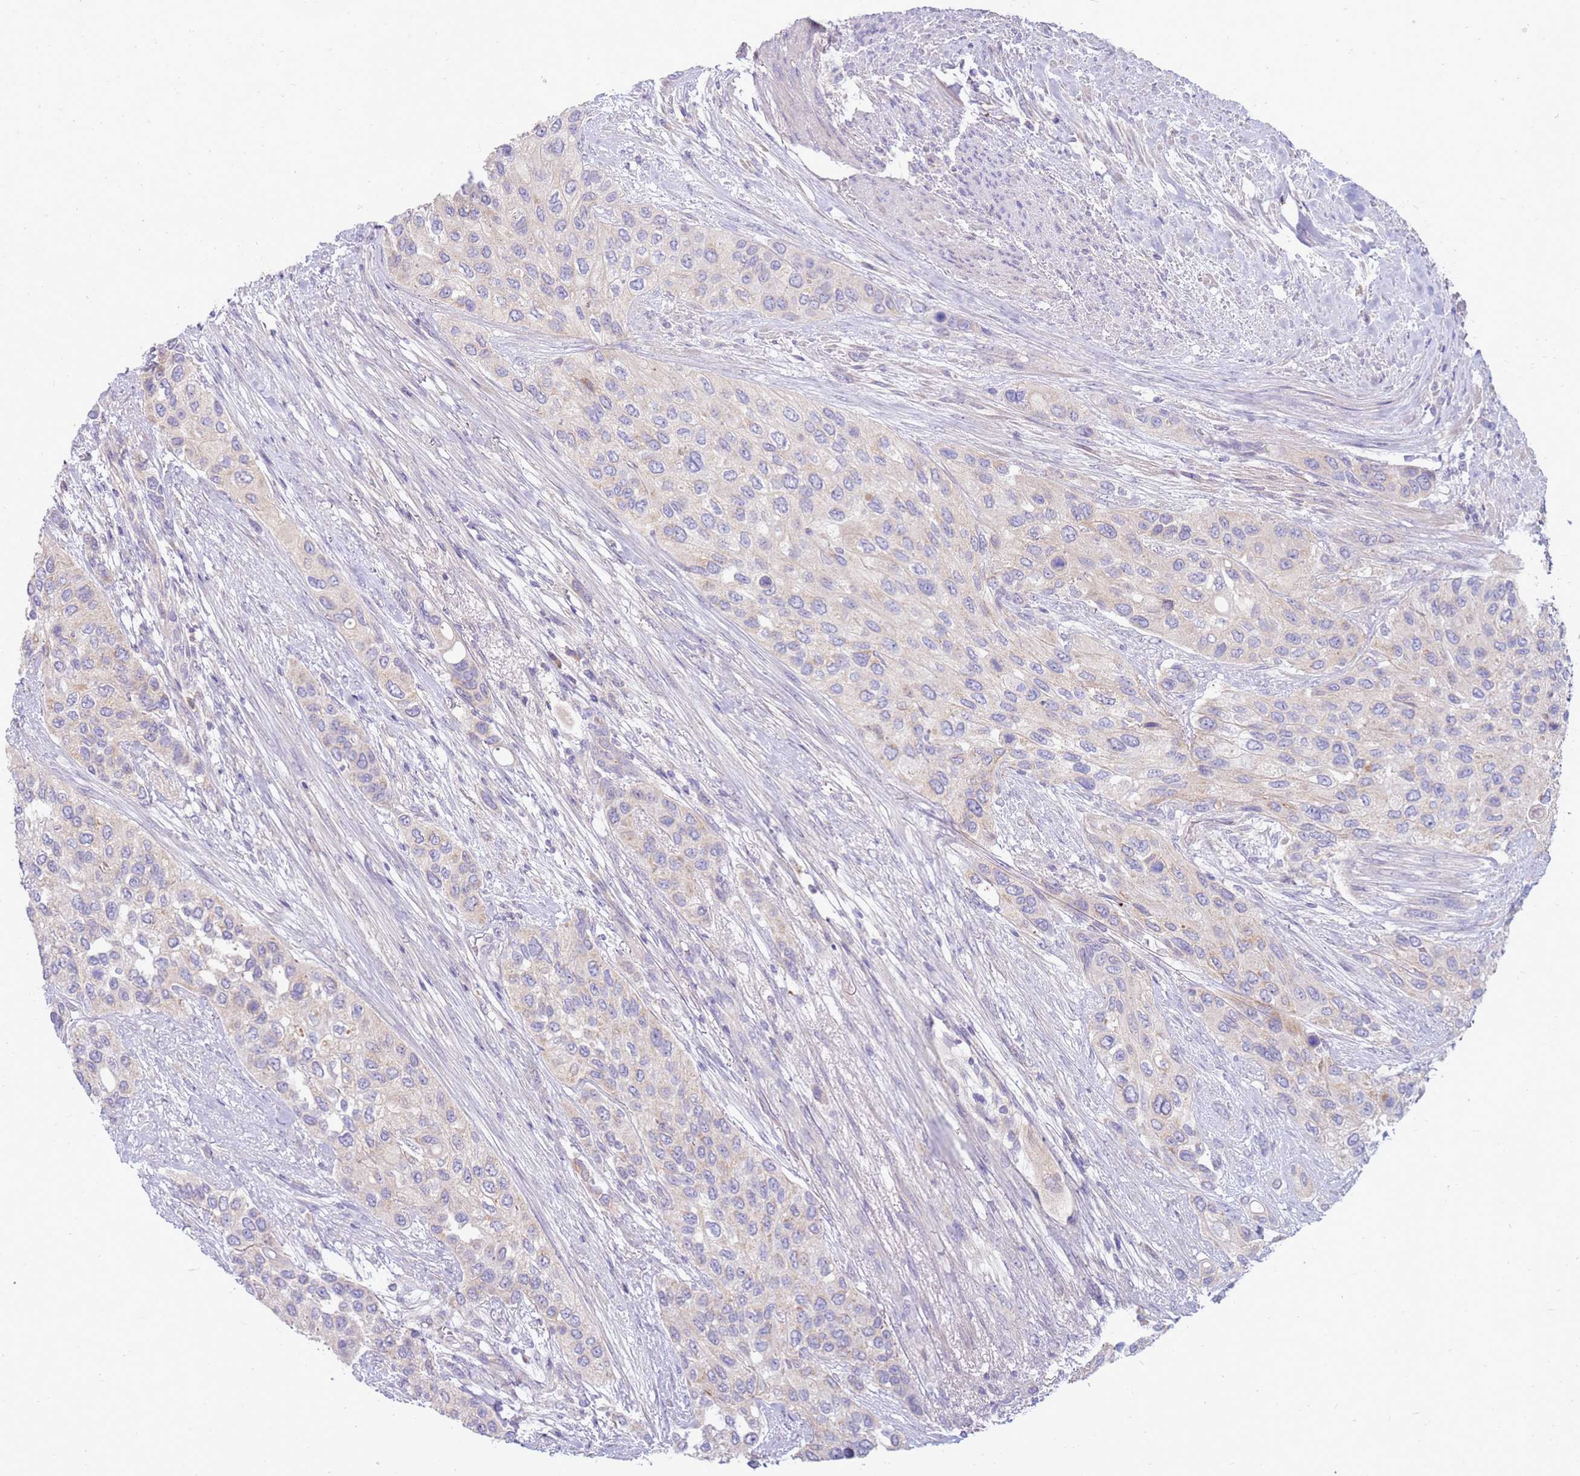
{"staining": {"intensity": "negative", "quantity": "none", "location": "none"}, "tissue": "urothelial cancer", "cell_type": "Tumor cells", "image_type": "cancer", "snomed": [{"axis": "morphology", "description": "Normal tissue, NOS"}, {"axis": "morphology", "description": "Urothelial carcinoma, High grade"}, {"axis": "topography", "description": "Vascular tissue"}, {"axis": "topography", "description": "Urinary bladder"}], "caption": "A micrograph of human urothelial carcinoma (high-grade) is negative for staining in tumor cells. (Stains: DAB (3,3'-diaminobenzidine) immunohistochemistry (IHC) with hematoxylin counter stain, Microscopy: brightfield microscopy at high magnification).", "gene": "SLC44A4", "patient": {"sex": "female", "age": 56}}